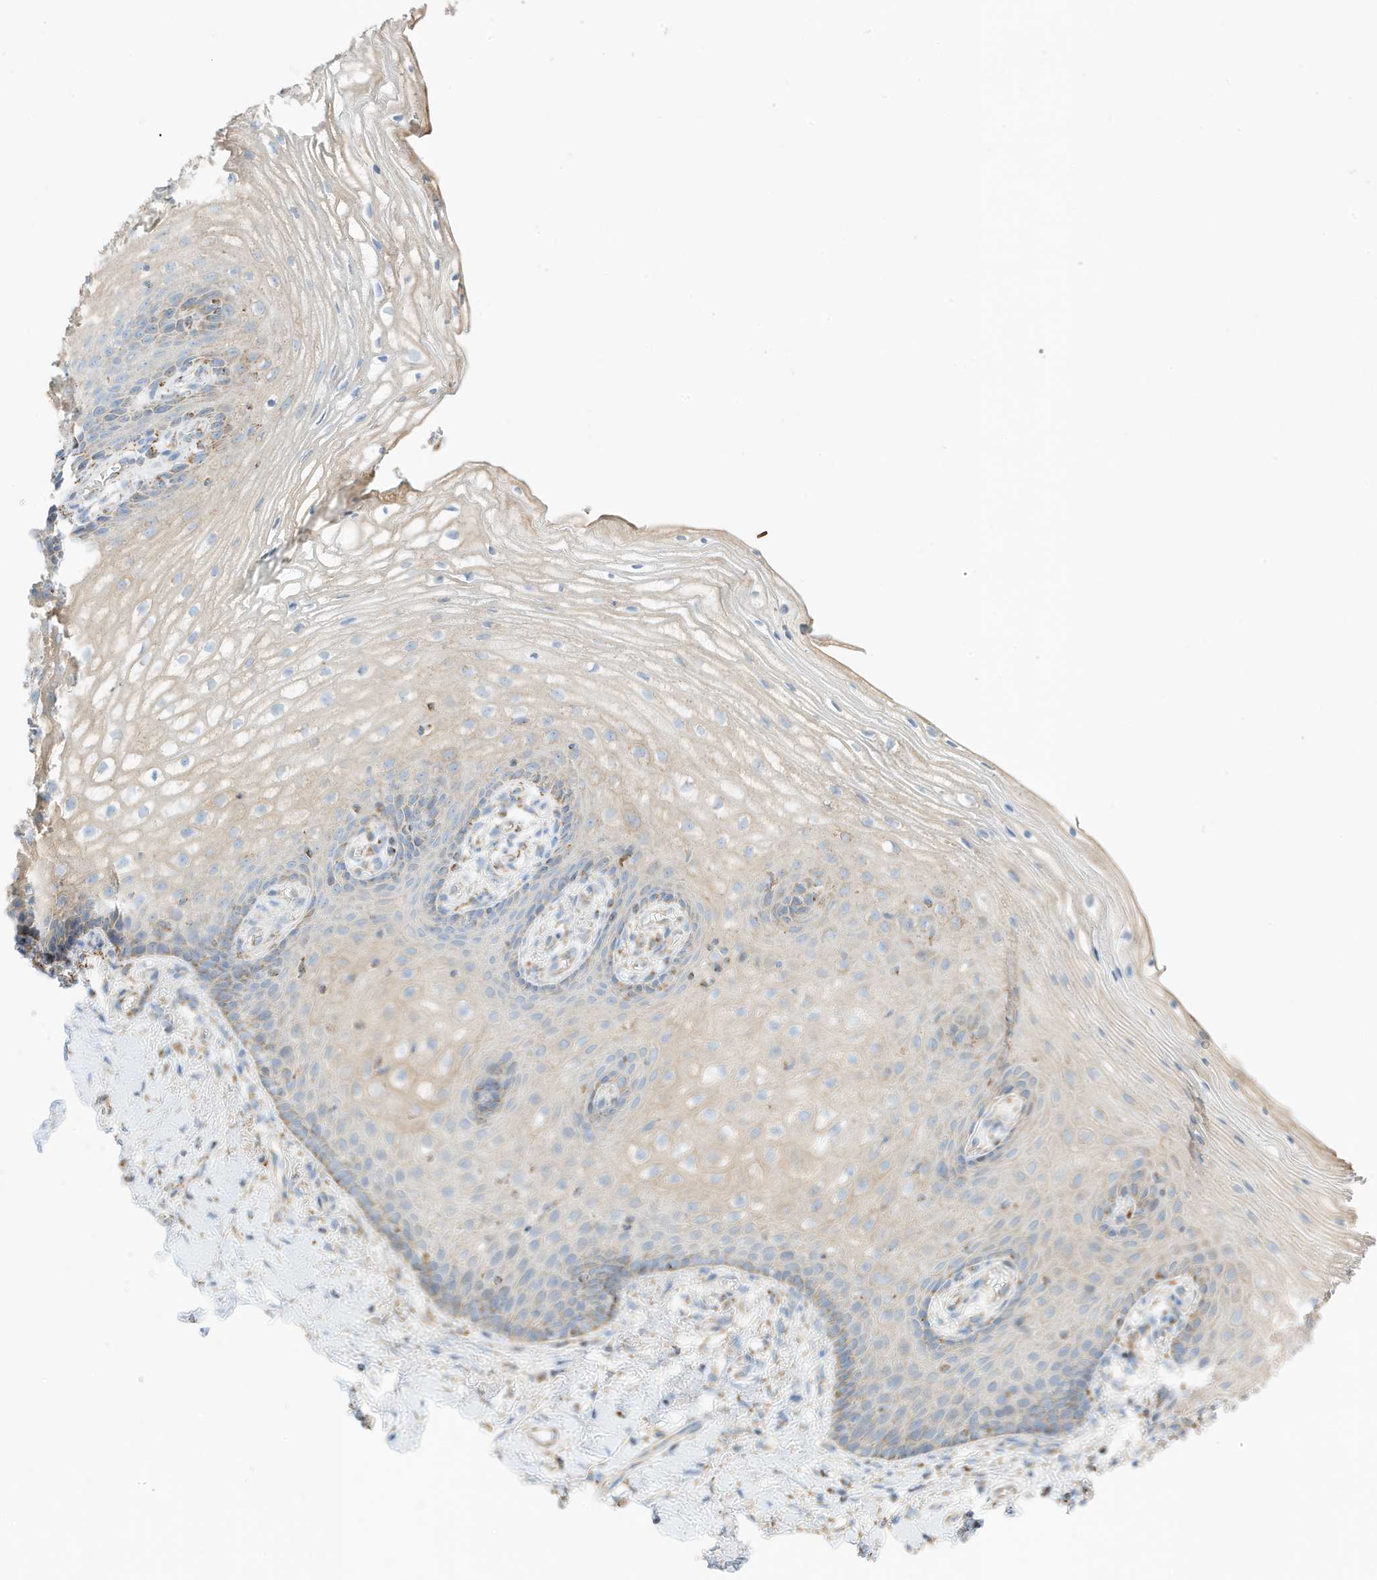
{"staining": {"intensity": "moderate", "quantity": "<25%", "location": "cytoplasmic/membranous"}, "tissue": "vagina", "cell_type": "Squamous epithelial cells", "image_type": "normal", "snomed": [{"axis": "morphology", "description": "Normal tissue, NOS"}, {"axis": "topography", "description": "Vagina"}], "caption": "Immunohistochemistry (DAB) staining of unremarkable human vagina exhibits moderate cytoplasmic/membranous protein expression in about <25% of squamous epithelial cells.", "gene": "CAPN13", "patient": {"sex": "female", "age": 60}}